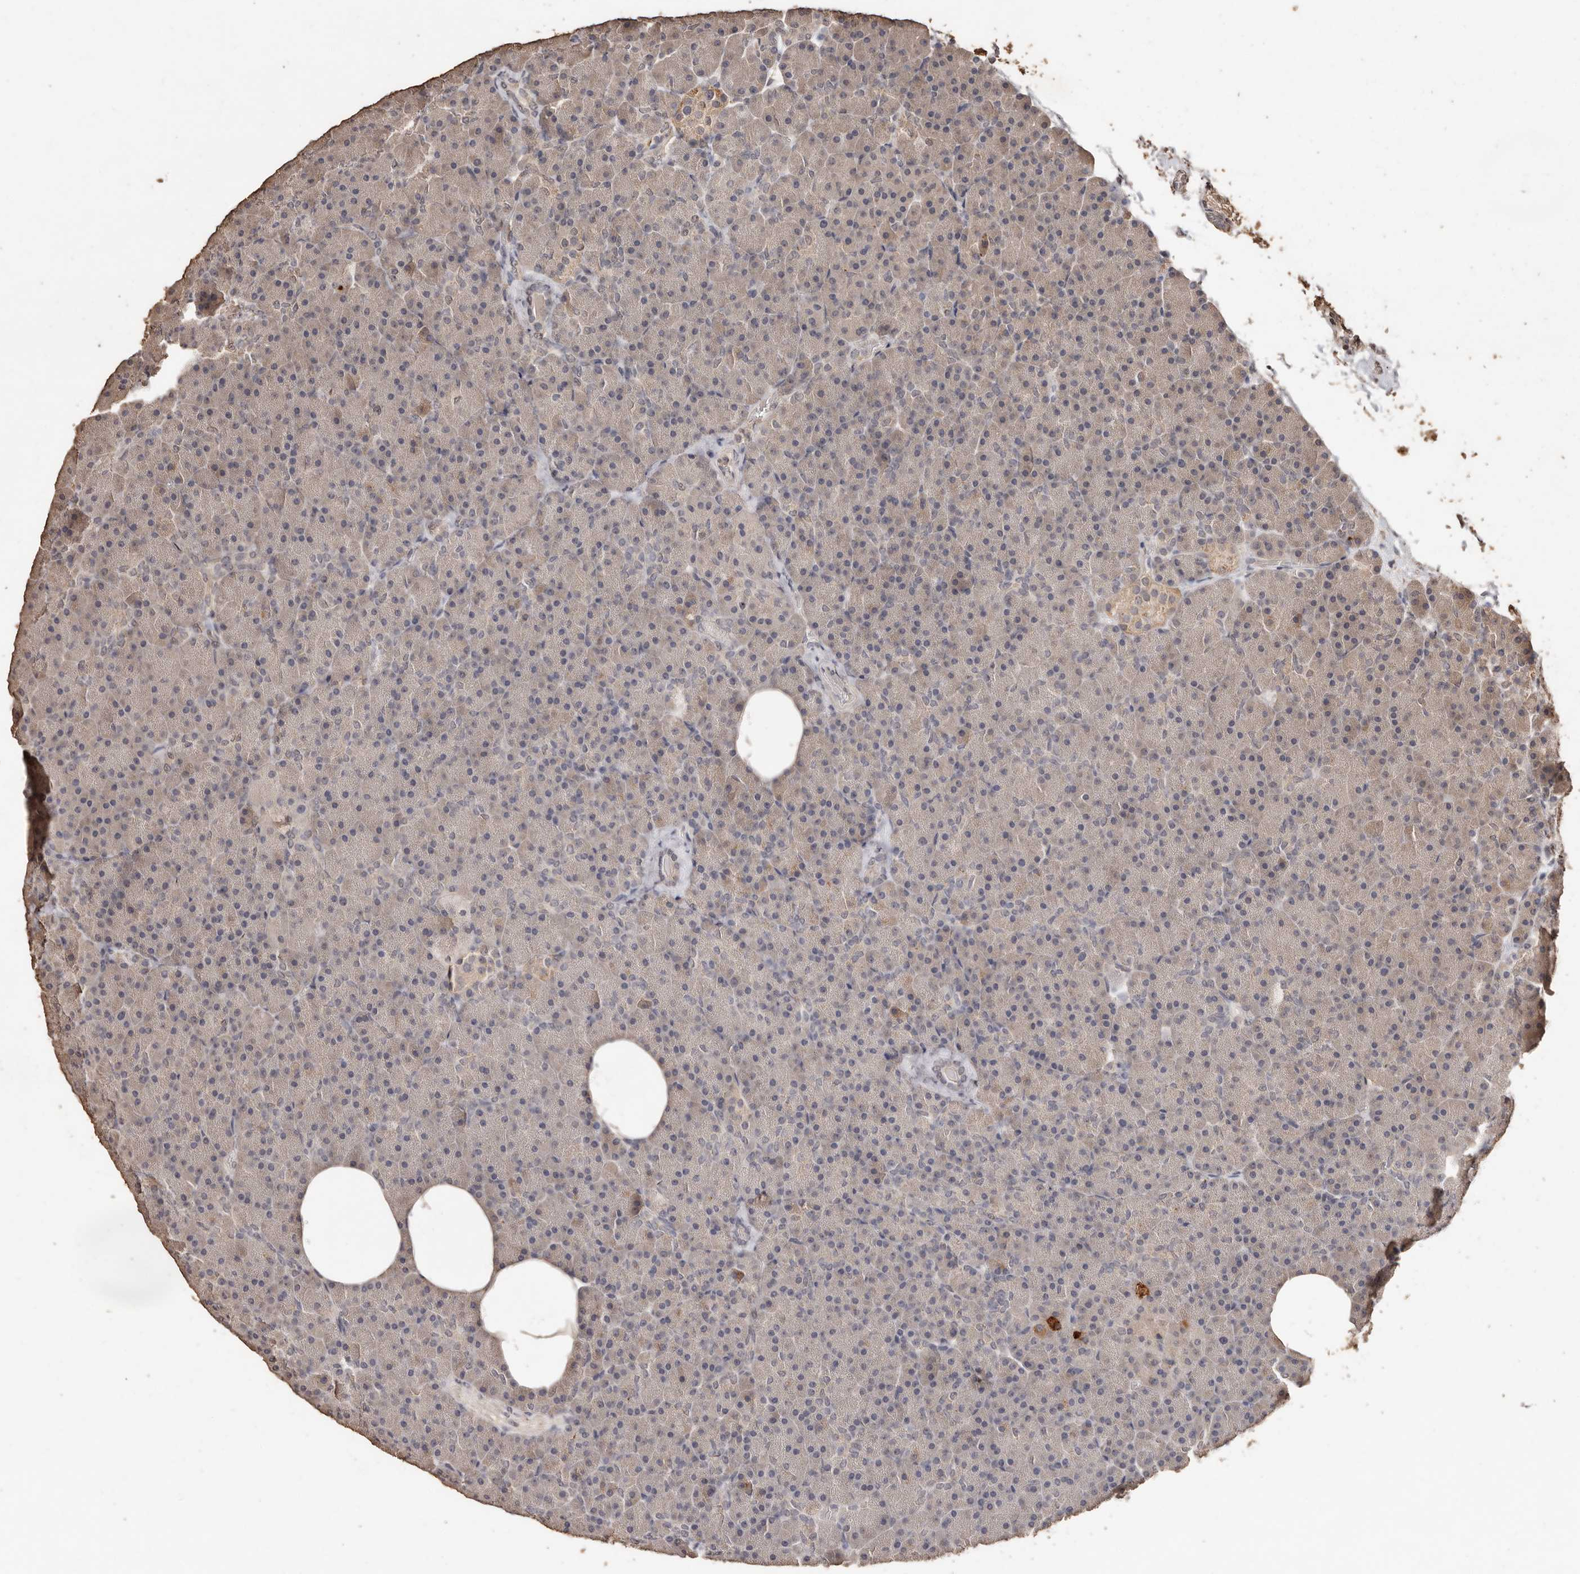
{"staining": {"intensity": "weak", "quantity": "<25%", "location": "cytoplasmic/membranous"}, "tissue": "pancreas", "cell_type": "Exocrine glandular cells", "image_type": "normal", "snomed": [{"axis": "morphology", "description": "Normal tissue, NOS"}, {"axis": "morphology", "description": "Carcinoid, malignant, NOS"}, {"axis": "topography", "description": "Pancreas"}], "caption": "An IHC micrograph of benign pancreas is shown. There is no staining in exocrine glandular cells of pancreas. The staining is performed using DAB brown chromogen with nuclei counter-stained in using hematoxylin.", "gene": "PKDCC", "patient": {"sex": "female", "age": 35}}